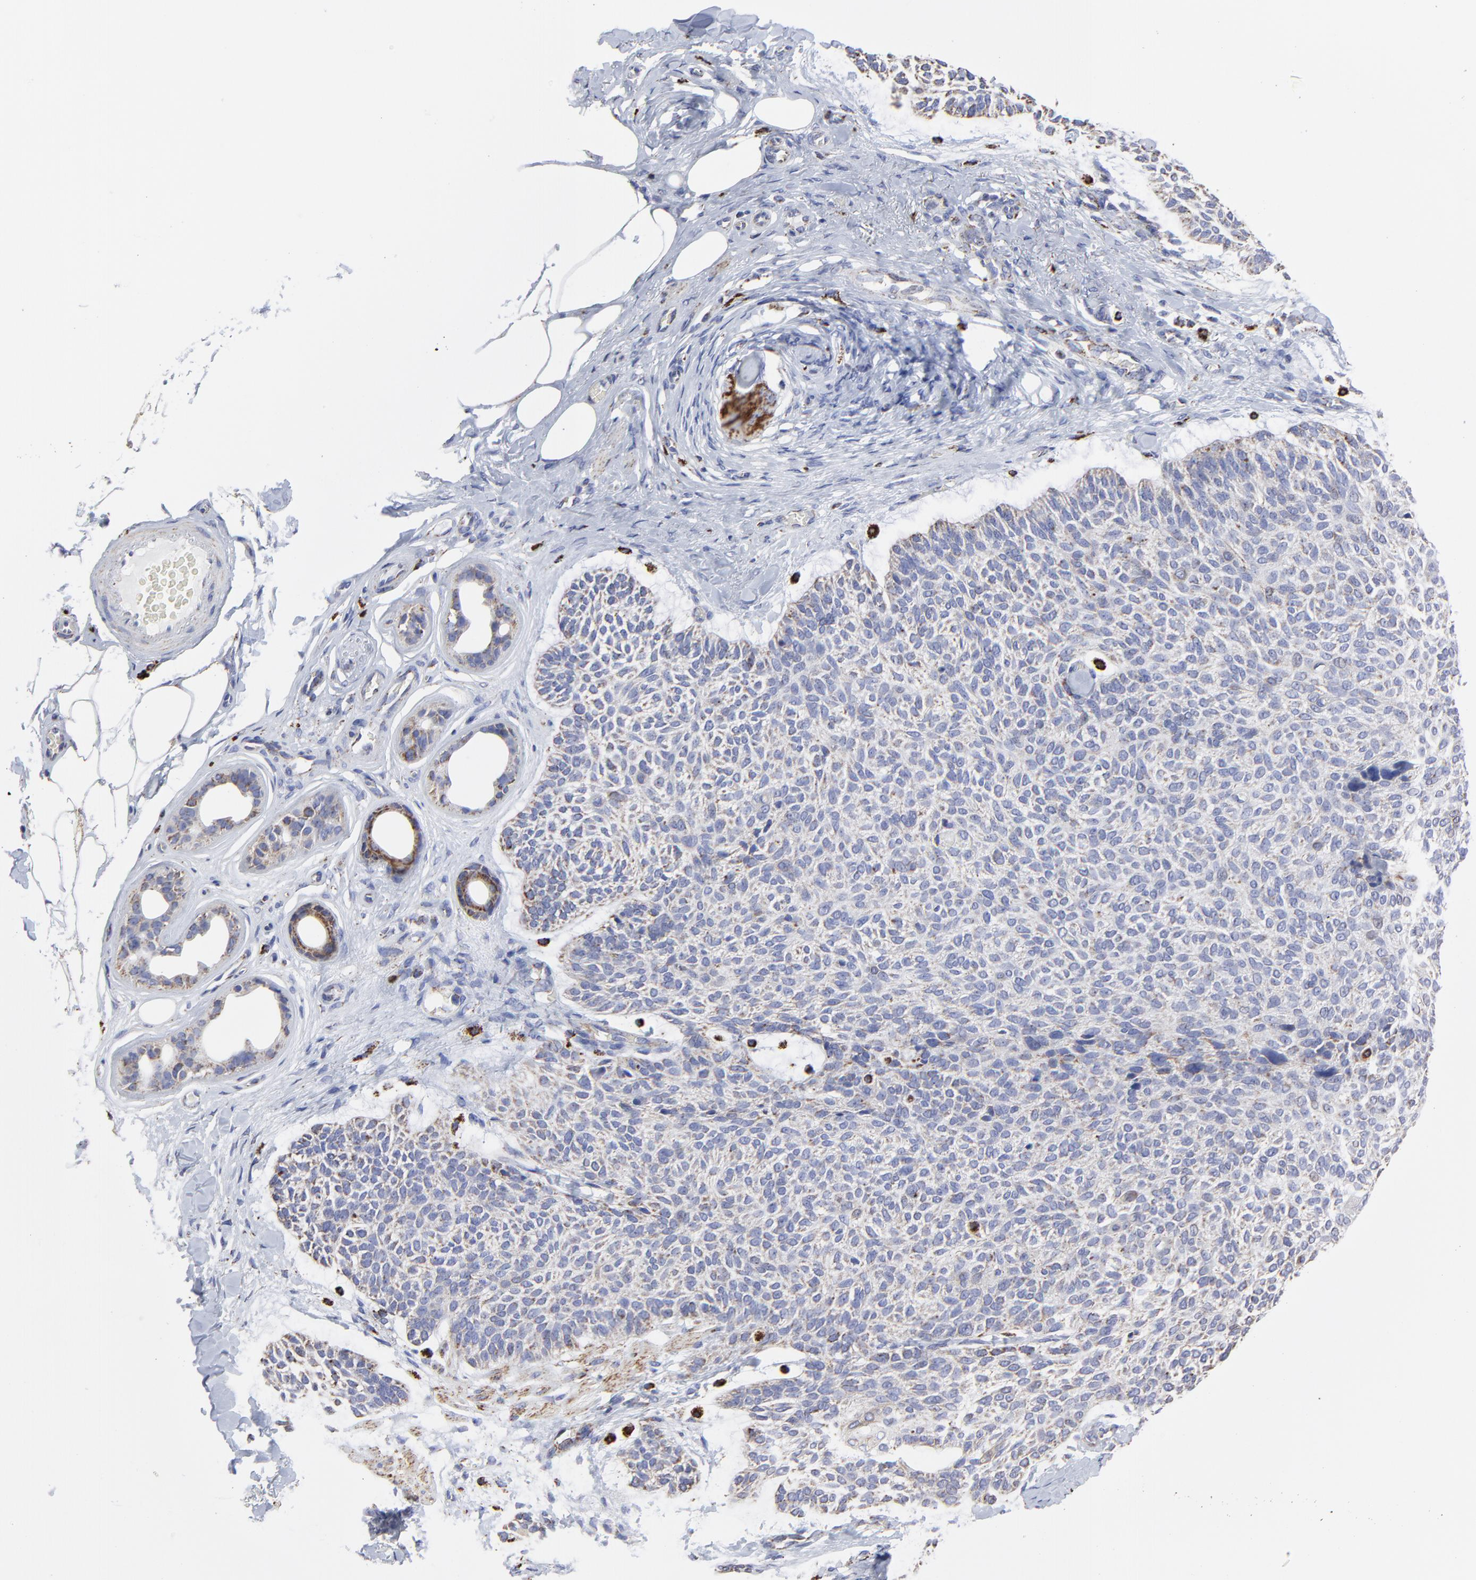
{"staining": {"intensity": "moderate", "quantity": "<25%", "location": "cytoplasmic/membranous"}, "tissue": "skin cancer", "cell_type": "Tumor cells", "image_type": "cancer", "snomed": [{"axis": "morphology", "description": "Normal tissue, NOS"}, {"axis": "morphology", "description": "Basal cell carcinoma"}, {"axis": "topography", "description": "Skin"}], "caption": "A low amount of moderate cytoplasmic/membranous positivity is present in approximately <25% of tumor cells in skin basal cell carcinoma tissue.", "gene": "PINK1", "patient": {"sex": "female", "age": 70}}